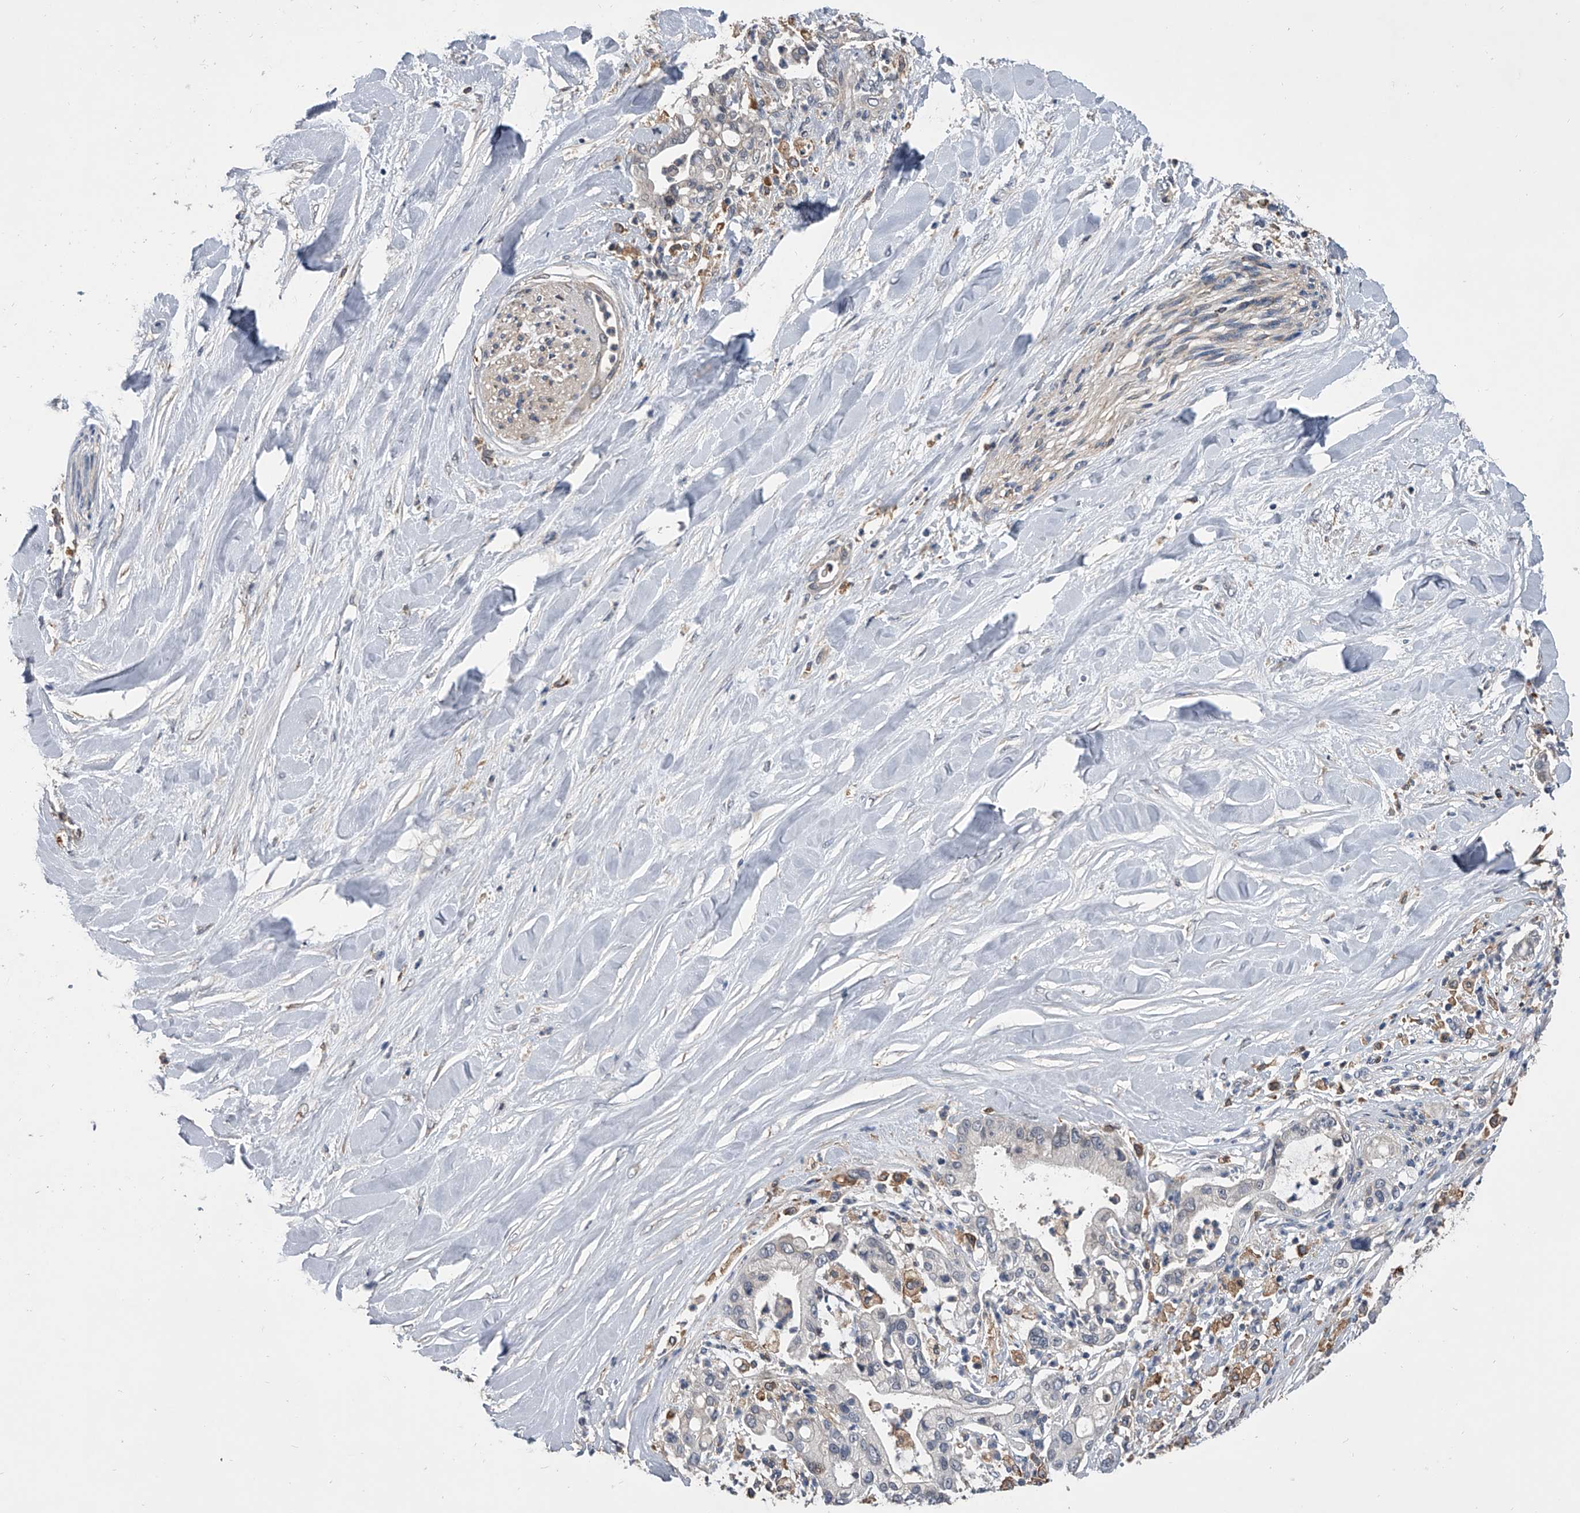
{"staining": {"intensity": "negative", "quantity": "none", "location": "none"}, "tissue": "liver cancer", "cell_type": "Tumor cells", "image_type": "cancer", "snomed": [{"axis": "morphology", "description": "Cholangiocarcinoma"}, {"axis": "topography", "description": "Liver"}], "caption": "High power microscopy micrograph of an immunohistochemistry (IHC) histopathology image of cholangiocarcinoma (liver), revealing no significant staining in tumor cells.", "gene": "MAP4K3", "patient": {"sex": "female", "age": 54}}